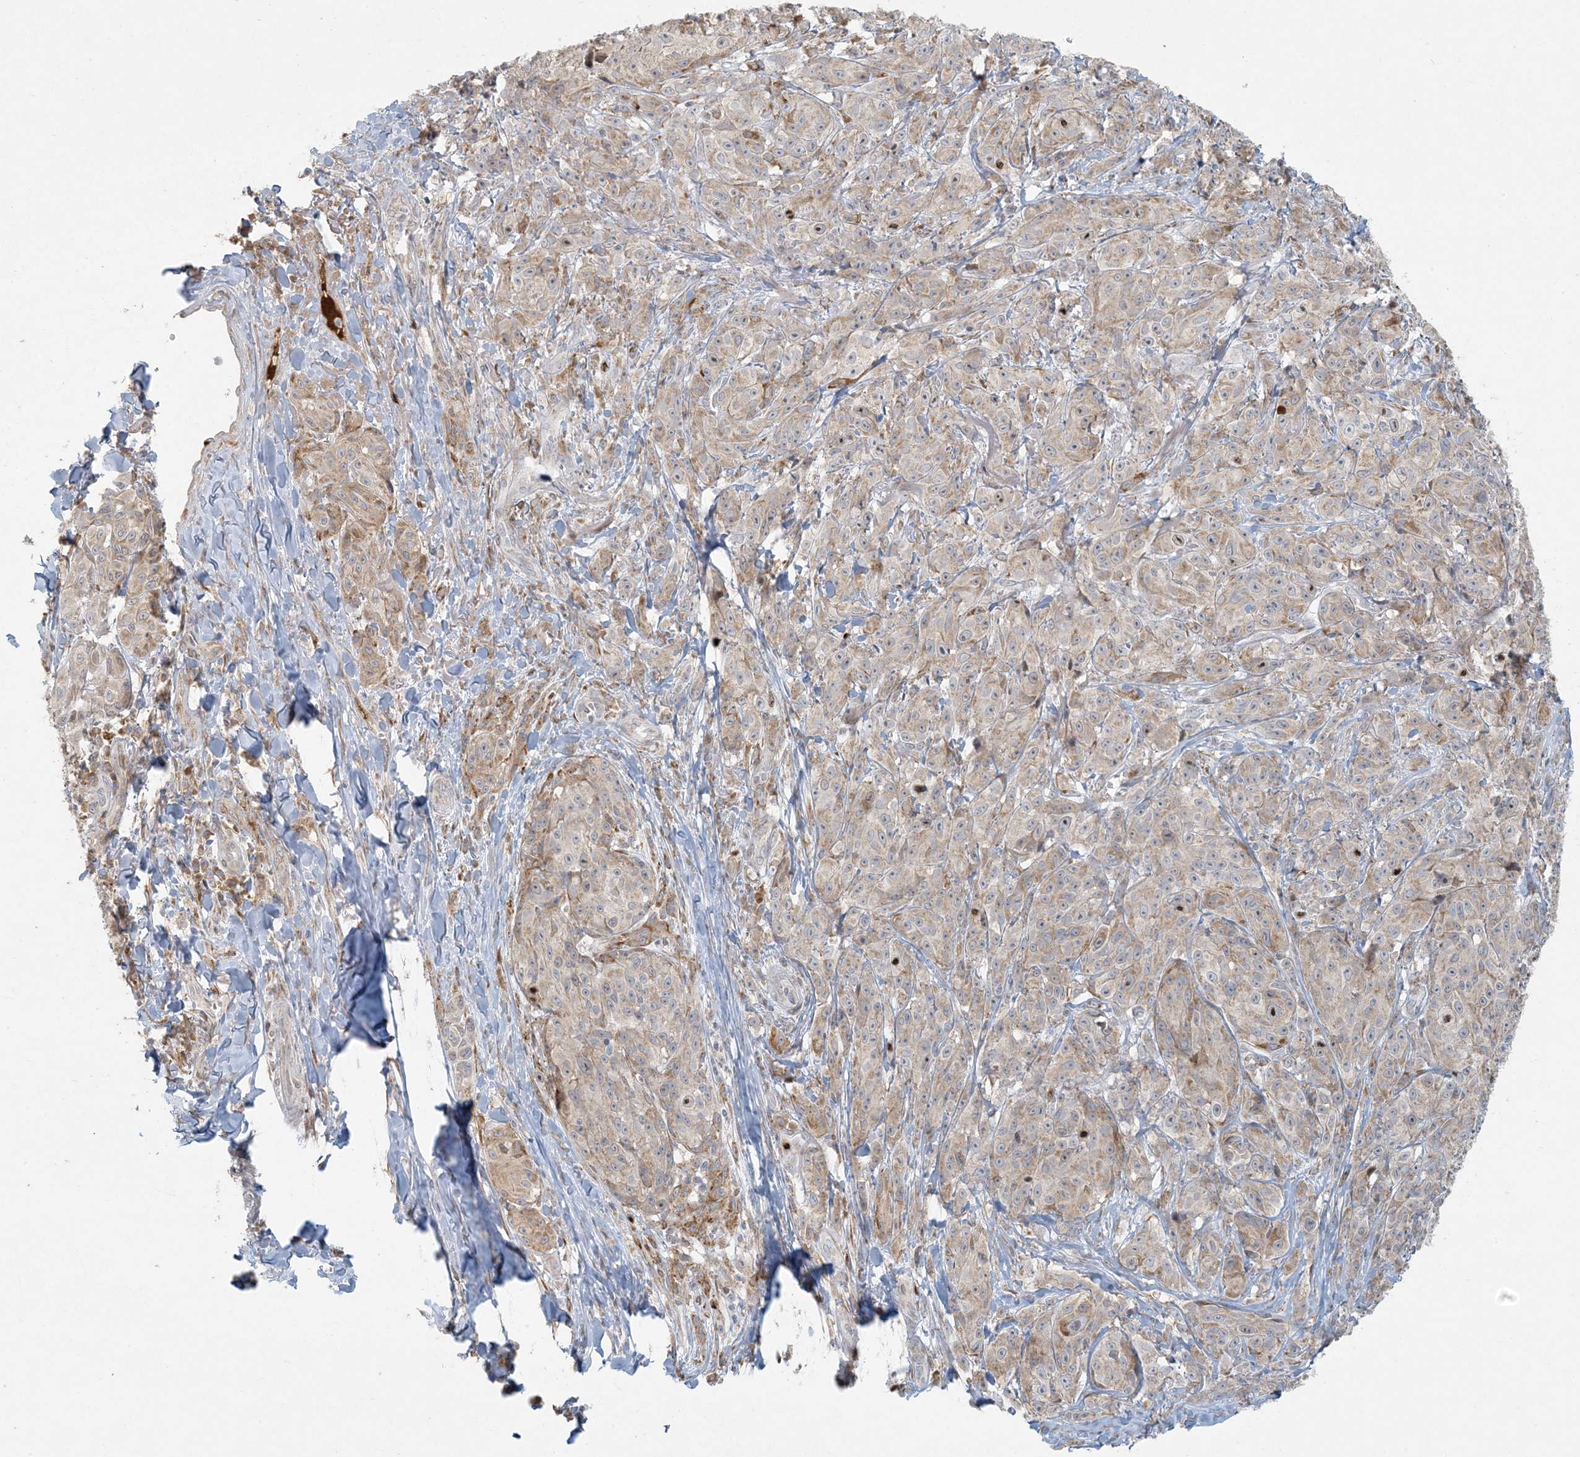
{"staining": {"intensity": "weak", "quantity": ">75%", "location": "cytoplasmic/membranous,nuclear"}, "tissue": "melanoma", "cell_type": "Tumor cells", "image_type": "cancer", "snomed": [{"axis": "morphology", "description": "Malignant melanoma, NOS"}, {"axis": "topography", "description": "Skin"}], "caption": "An image of malignant melanoma stained for a protein reveals weak cytoplasmic/membranous and nuclear brown staining in tumor cells. (IHC, brightfield microscopy, high magnification).", "gene": "HACL1", "patient": {"sex": "male", "age": 73}}